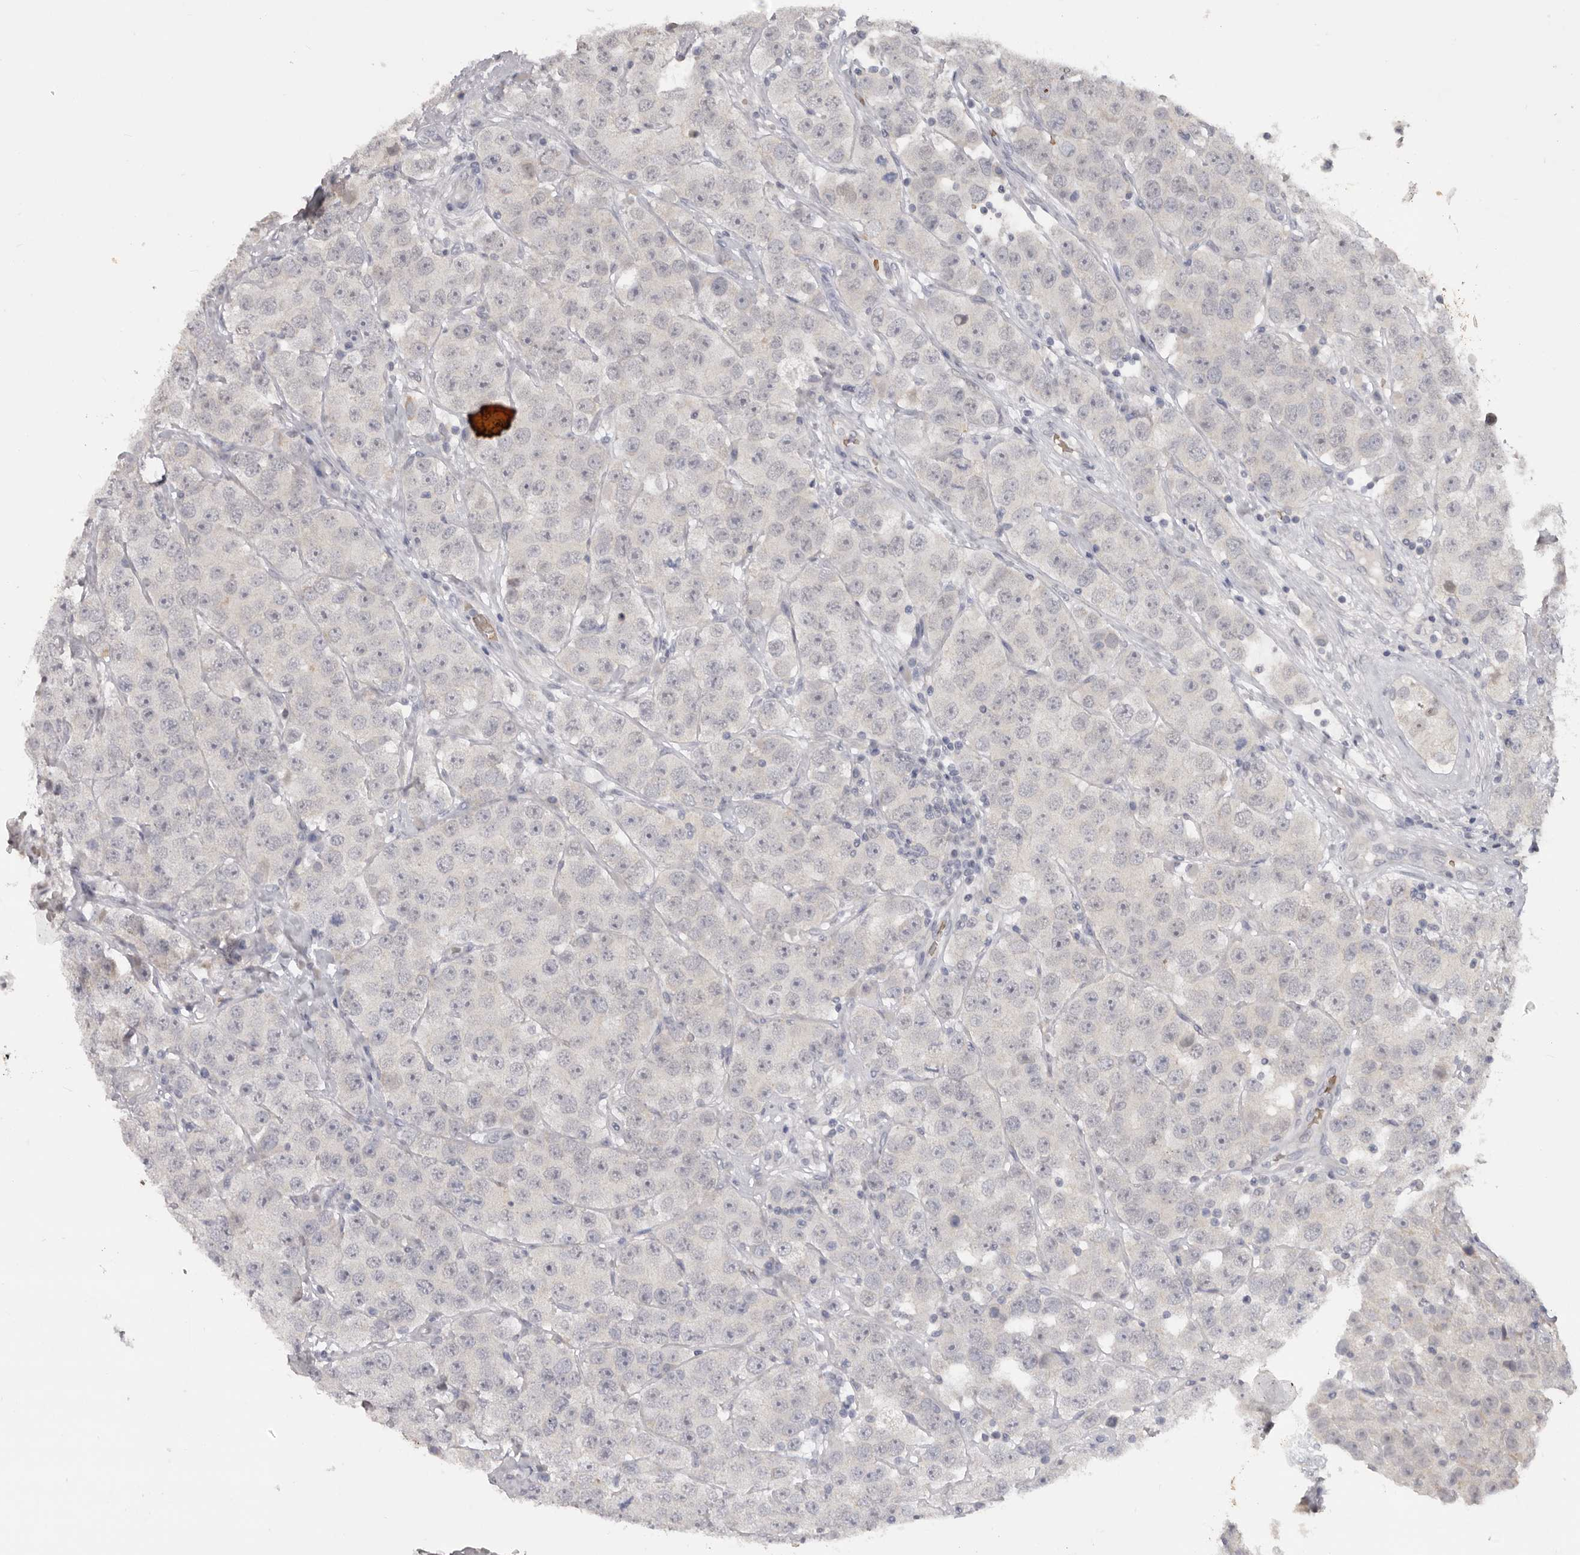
{"staining": {"intensity": "negative", "quantity": "none", "location": "none"}, "tissue": "testis cancer", "cell_type": "Tumor cells", "image_type": "cancer", "snomed": [{"axis": "morphology", "description": "Seminoma, NOS"}, {"axis": "topography", "description": "Testis"}], "caption": "Testis seminoma stained for a protein using IHC demonstrates no staining tumor cells.", "gene": "TNR", "patient": {"sex": "male", "age": 28}}